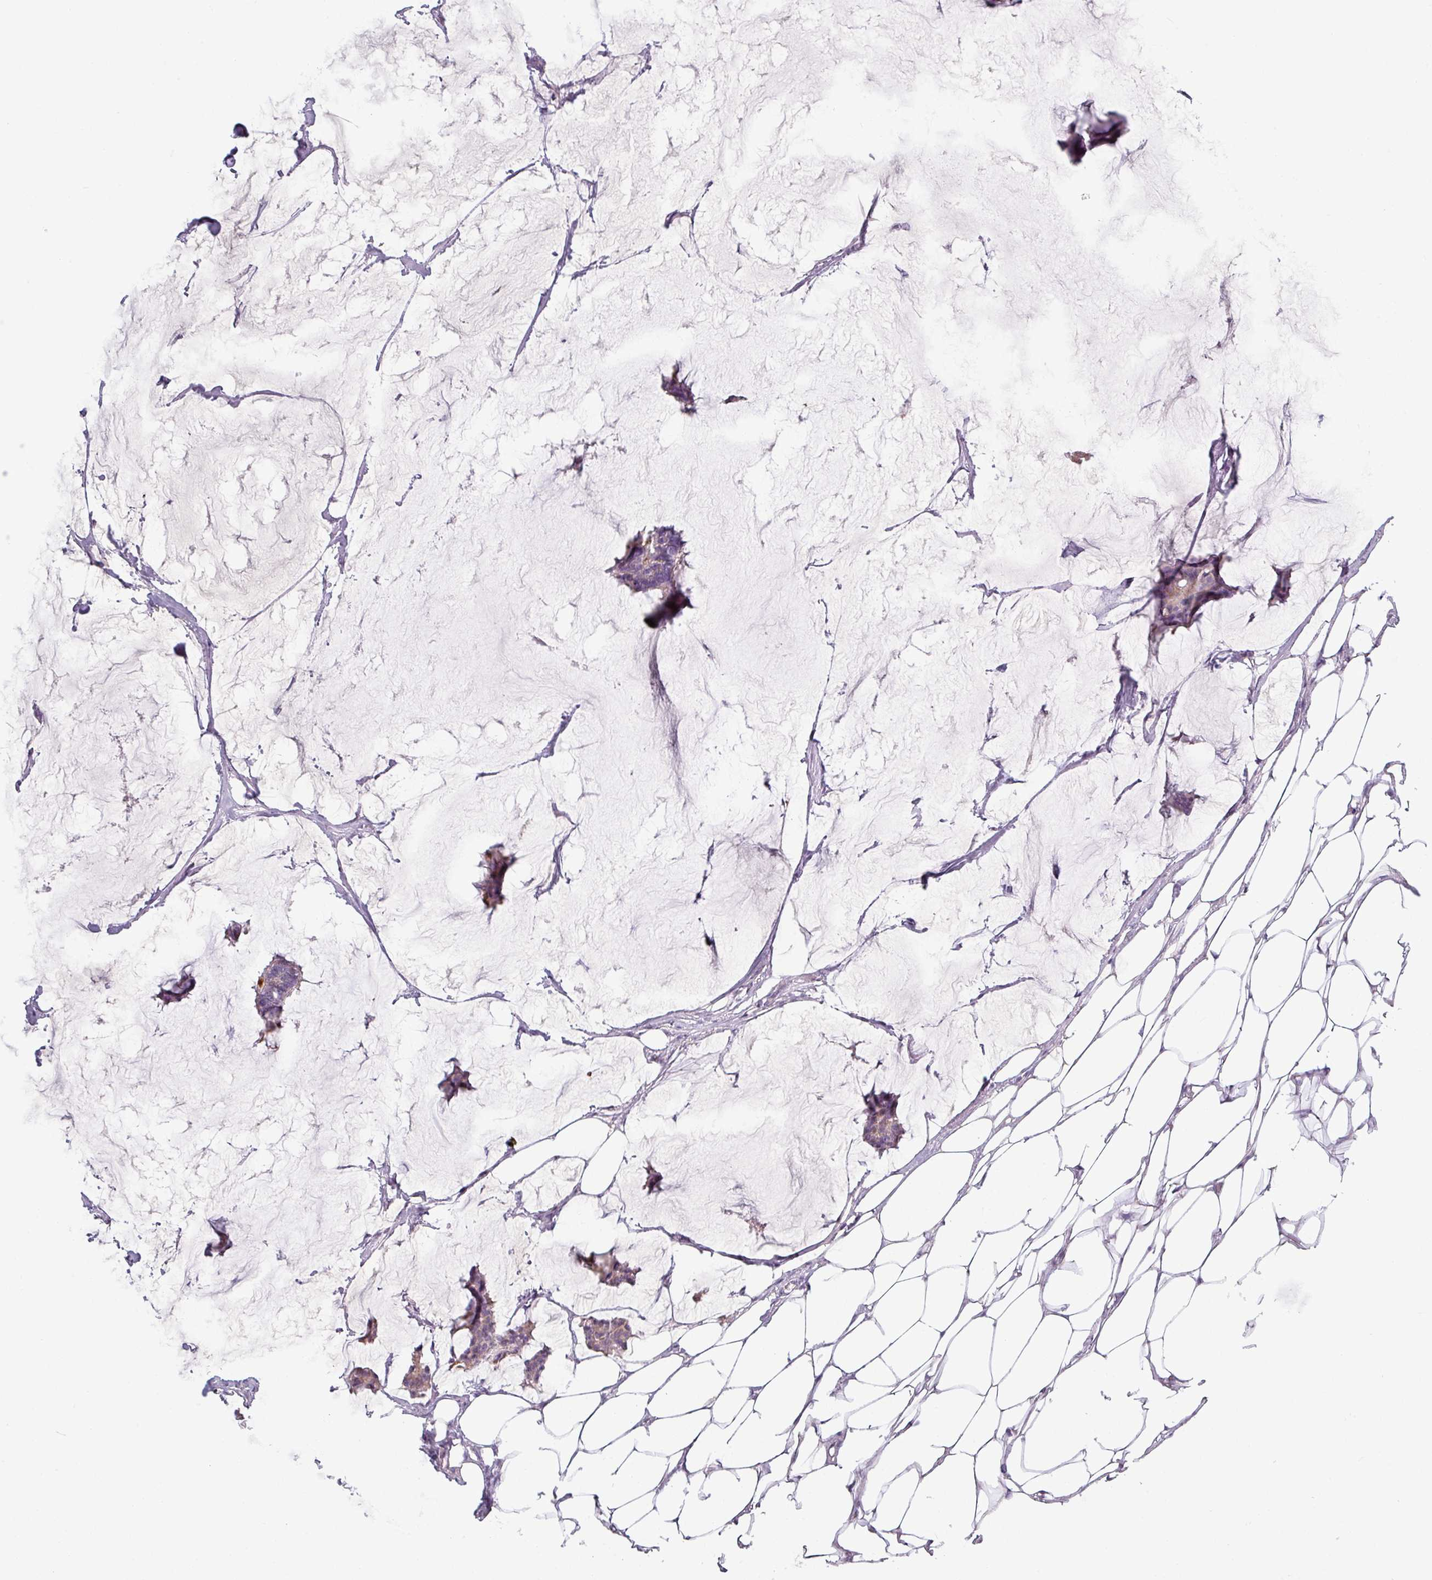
{"staining": {"intensity": "weak", "quantity": "25%-75%", "location": "cytoplasmic/membranous"}, "tissue": "breast cancer", "cell_type": "Tumor cells", "image_type": "cancer", "snomed": [{"axis": "morphology", "description": "Duct carcinoma"}, {"axis": "topography", "description": "Breast"}], "caption": "Protein staining exhibits weak cytoplasmic/membranous expression in approximately 25%-75% of tumor cells in invasive ductal carcinoma (breast).", "gene": "SLC26A9", "patient": {"sex": "female", "age": 93}}